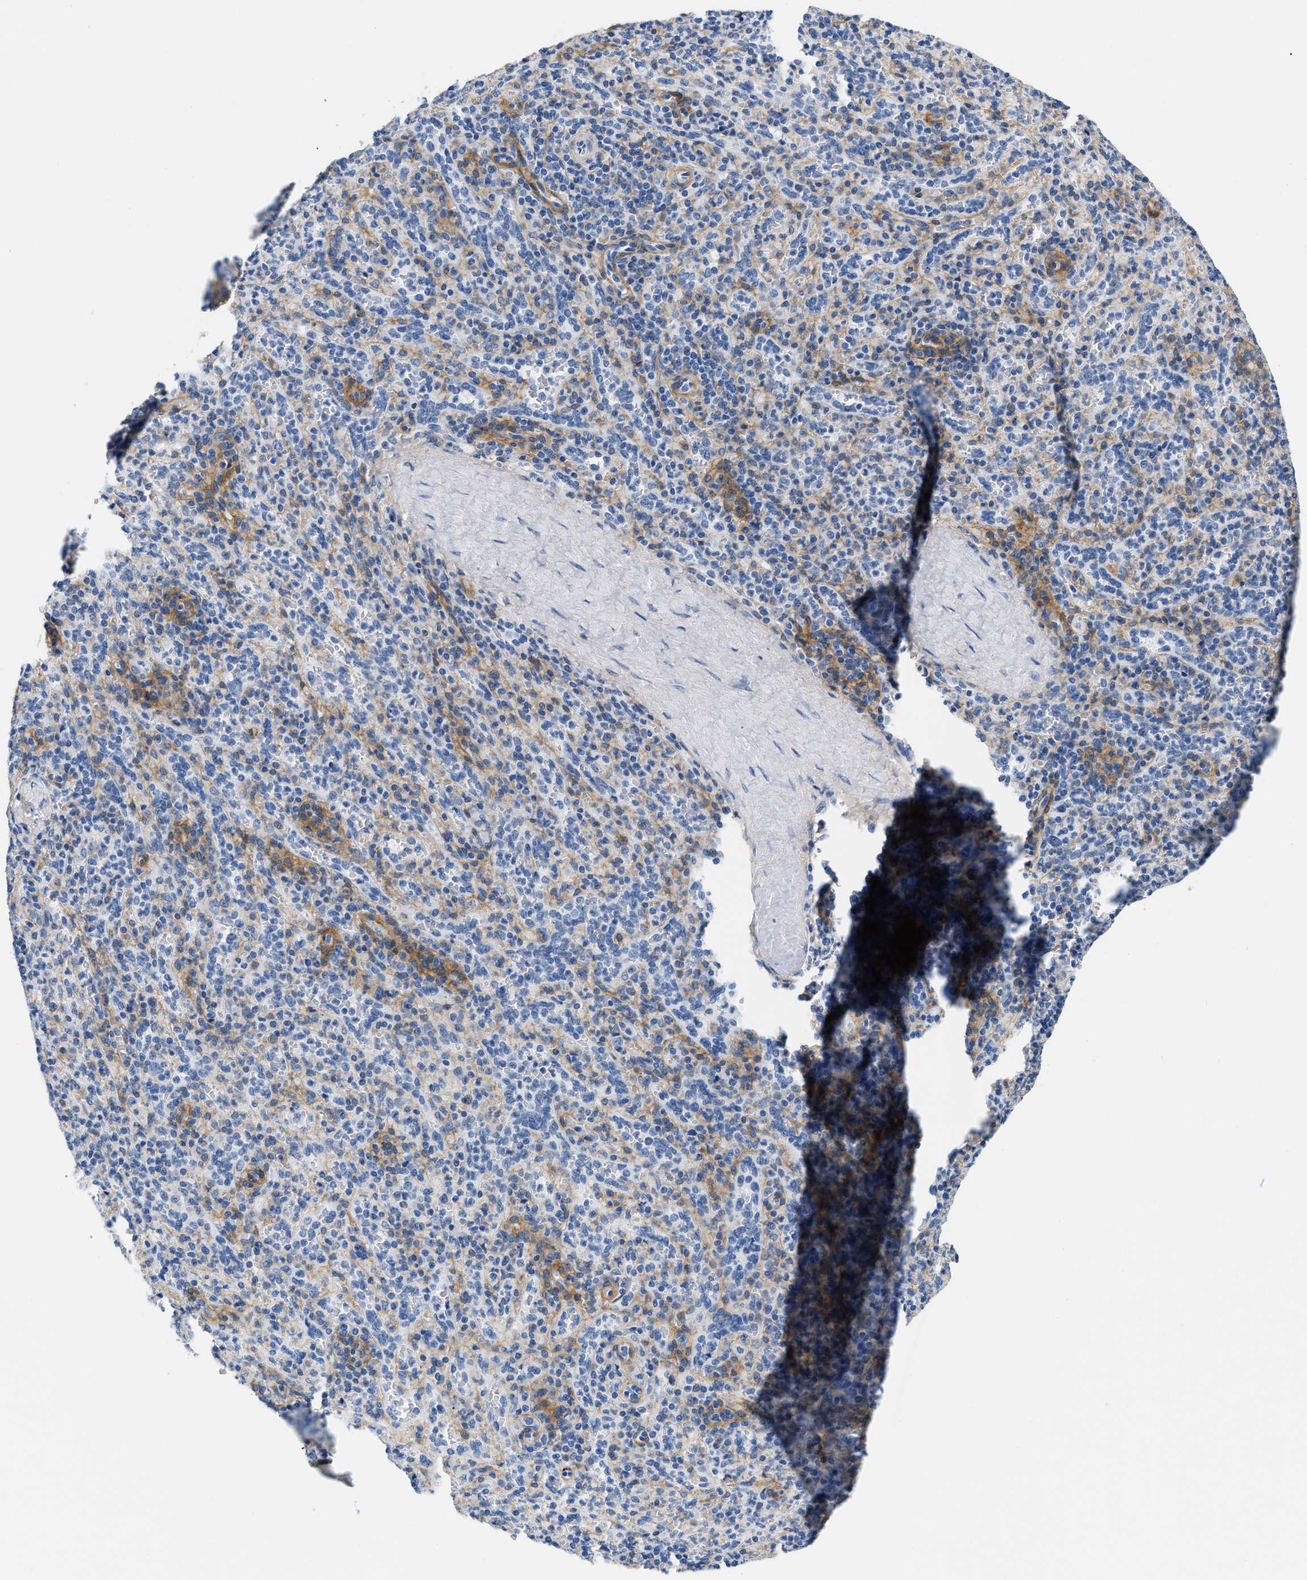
{"staining": {"intensity": "negative", "quantity": "none", "location": "none"}, "tissue": "spleen", "cell_type": "Cells in red pulp", "image_type": "normal", "snomed": [{"axis": "morphology", "description": "Normal tissue, NOS"}, {"axis": "topography", "description": "Spleen"}], "caption": "Spleen was stained to show a protein in brown. There is no significant staining in cells in red pulp. (Brightfield microscopy of DAB (3,3'-diaminobenzidine) IHC at high magnification).", "gene": "PDGFRB", "patient": {"sex": "male", "age": 36}}